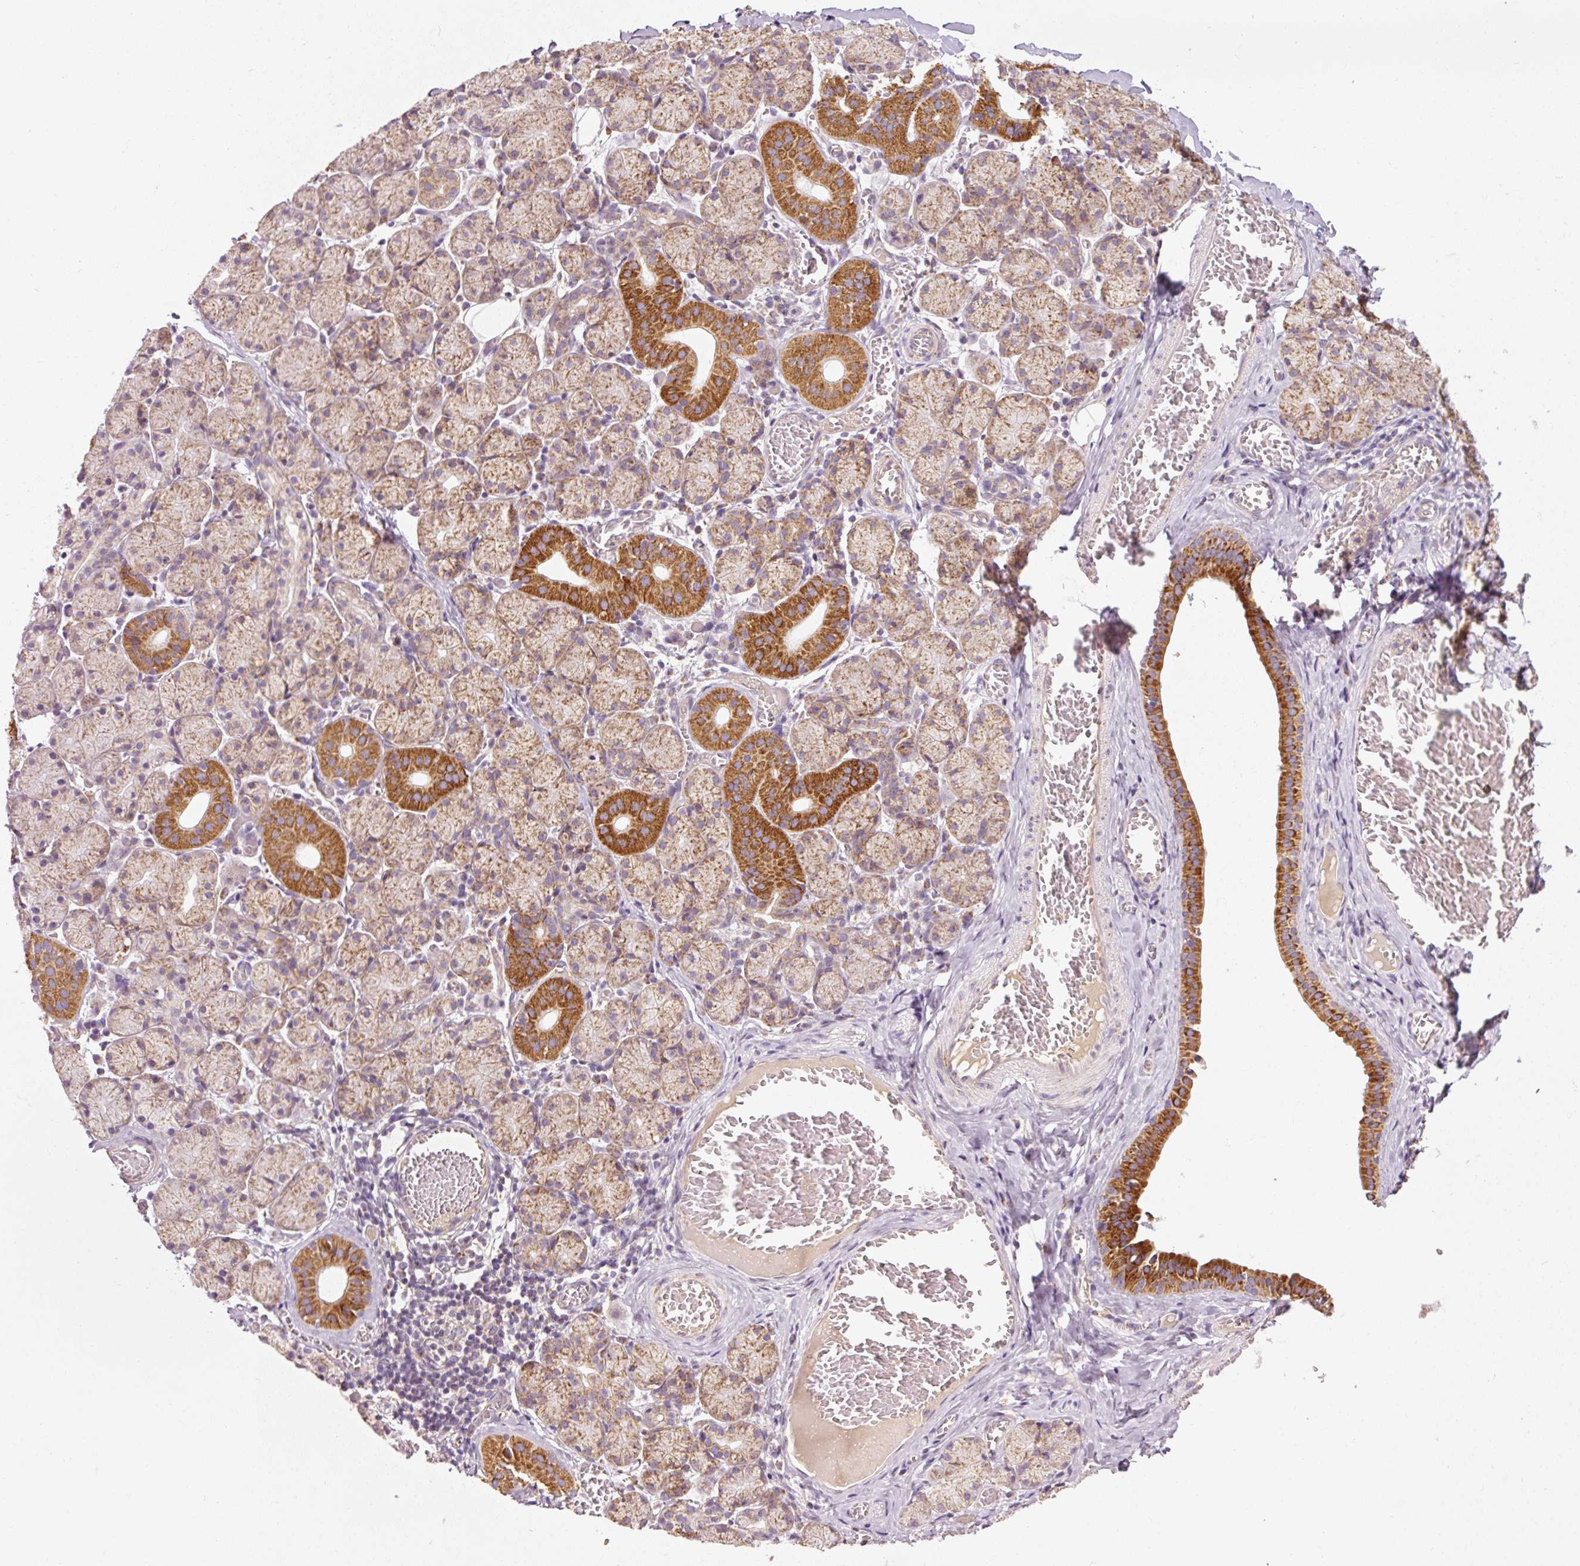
{"staining": {"intensity": "strong", "quantity": "25%-75%", "location": "cytoplasmic/membranous"}, "tissue": "salivary gland", "cell_type": "Glandular cells", "image_type": "normal", "snomed": [{"axis": "morphology", "description": "Normal tissue, NOS"}, {"axis": "topography", "description": "Salivary gland"}], "caption": "IHC image of benign human salivary gland stained for a protein (brown), which reveals high levels of strong cytoplasmic/membranous staining in about 25%-75% of glandular cells.", "gene": "NDUFB4", "patient": {"sex": "female", "age": 24}}